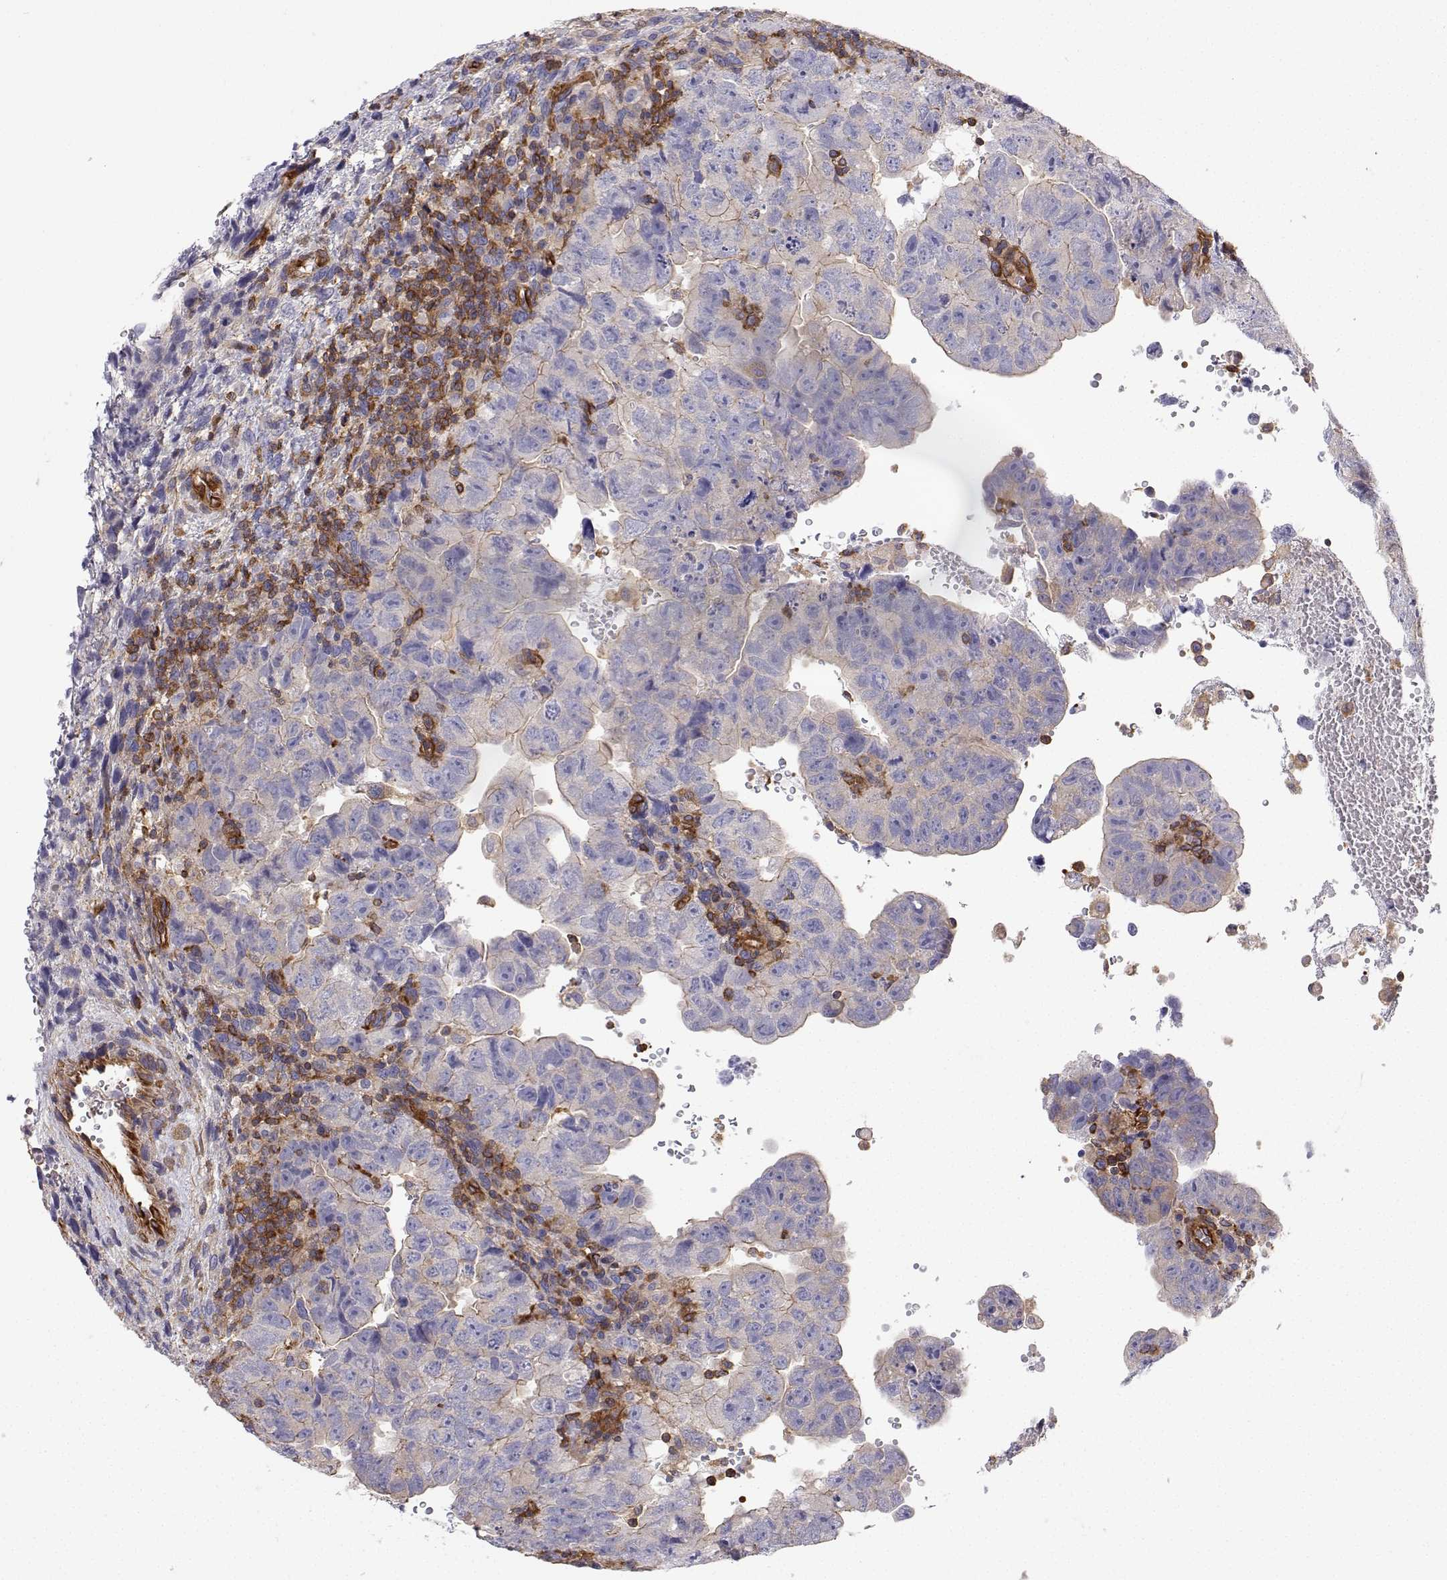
{"staining": {"intensity": "negative", "quantity": "none", "location": "none"}, "tissue": "testis cancer", "cell_type": "Tumor cells", "image_type": "cancer", "snomed": [{"axis": "morphology", "description": "Carcinoma, Embryonal, NOS"}, {"axis": "topography", "description": "Testis"}], "caption": "Tumor cells show no significant staining in testis cancer.", "gene": "MYH9", "patient": {"sex": "male", "age": 24}}